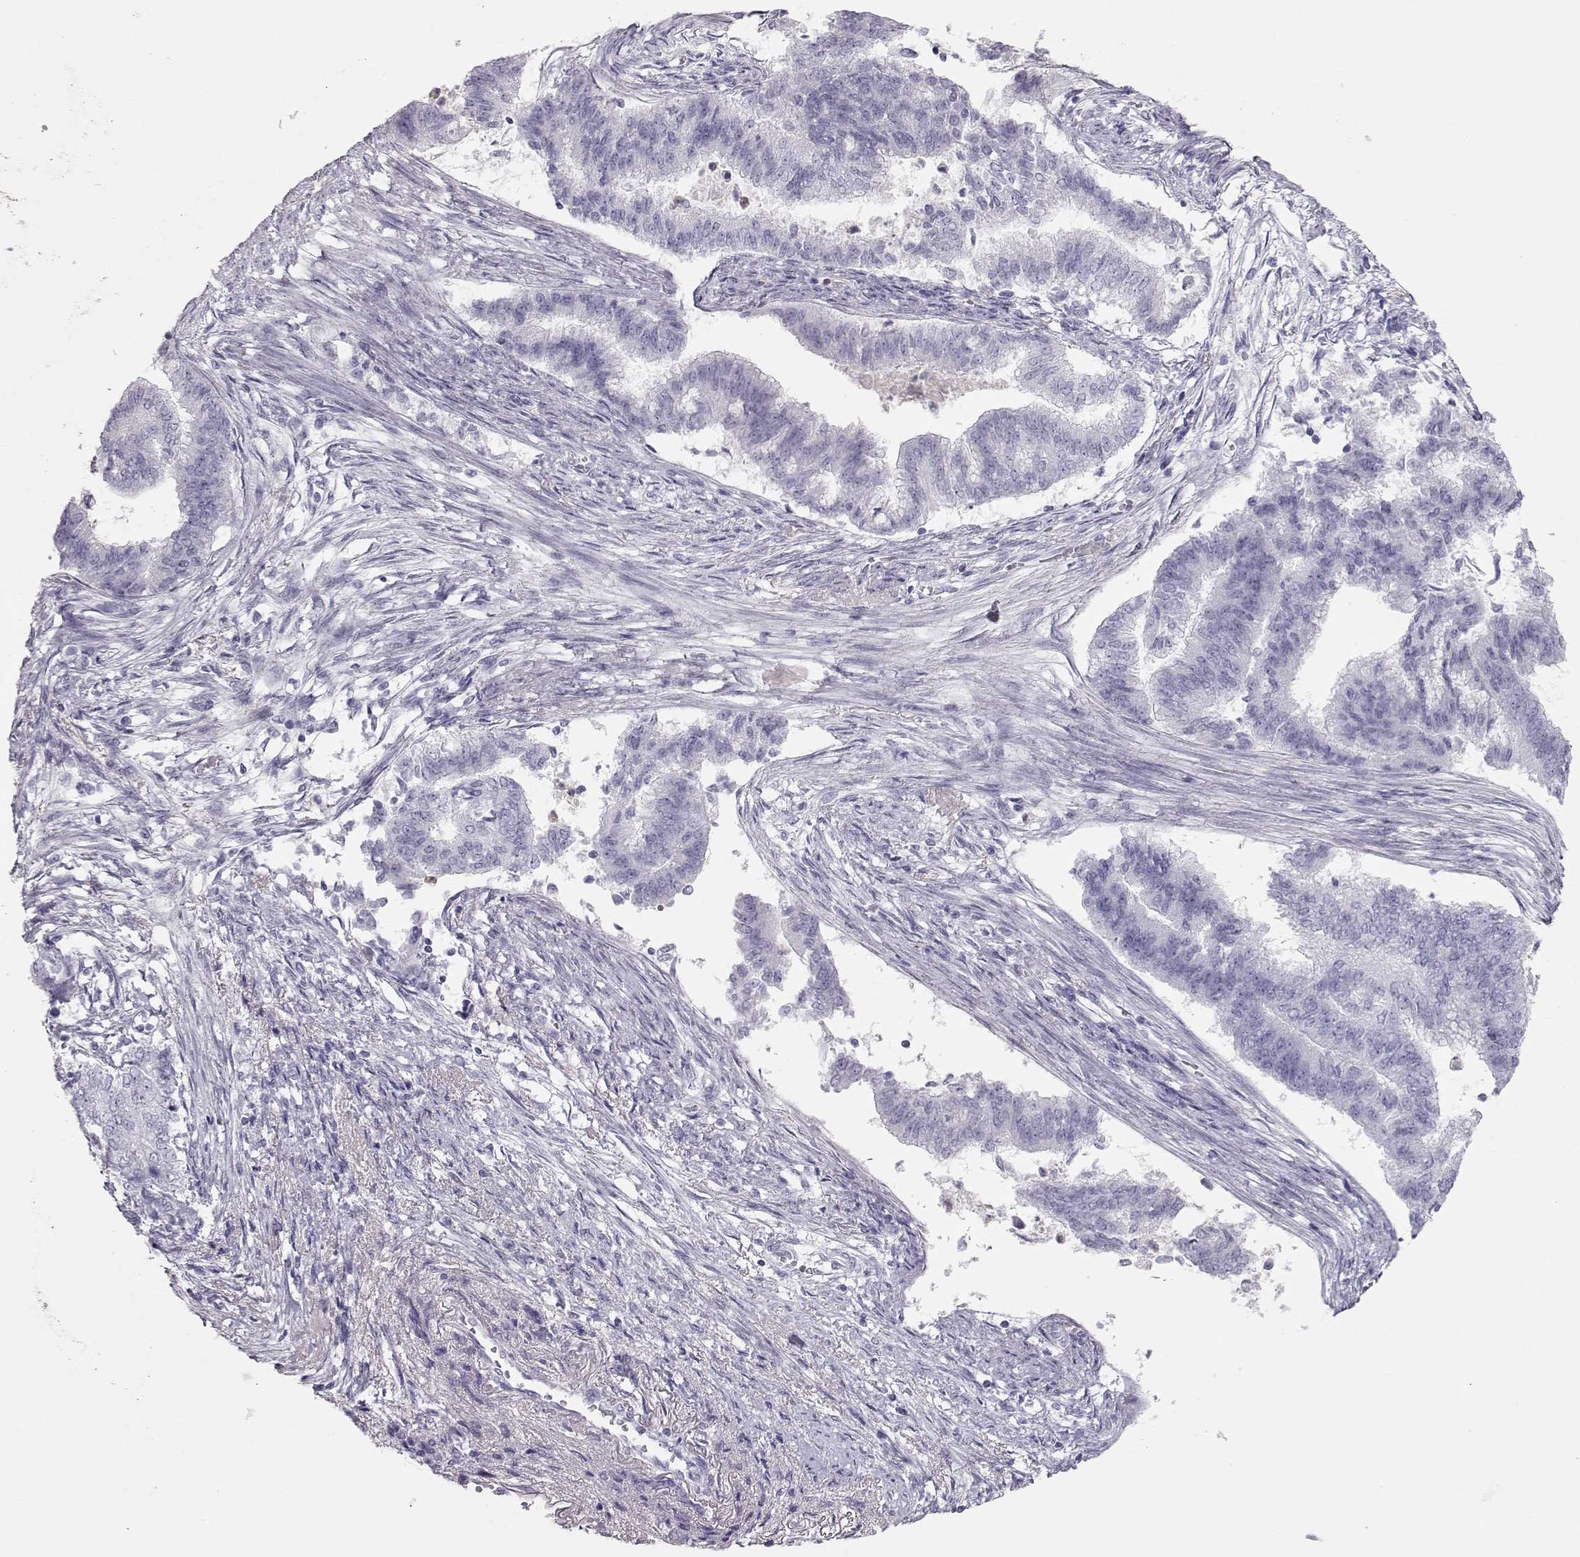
{"staining": {"intensity": "negative", "quantity": "none", "location": "none"}, "tissue": "endometrial cancer", "cell_type": "Tumor cells", "image_type": "cancer", "snomed": [{"axis": "morphology", "description": "Adenocarcinoma, NOS"}, {"axis": "topography", "description": "Endometrium"}], "caption": "Immunohistochemical staining of human endometrial cancer reveals no significant staining in tumor cells. The staining is performed using DAB (3,3'-diaminobenzidine) brown chromogen with nuclei counter-stained in using hematoxylin.", "gene": "MIP", "patient": {"sex": "female", "age": 65}}